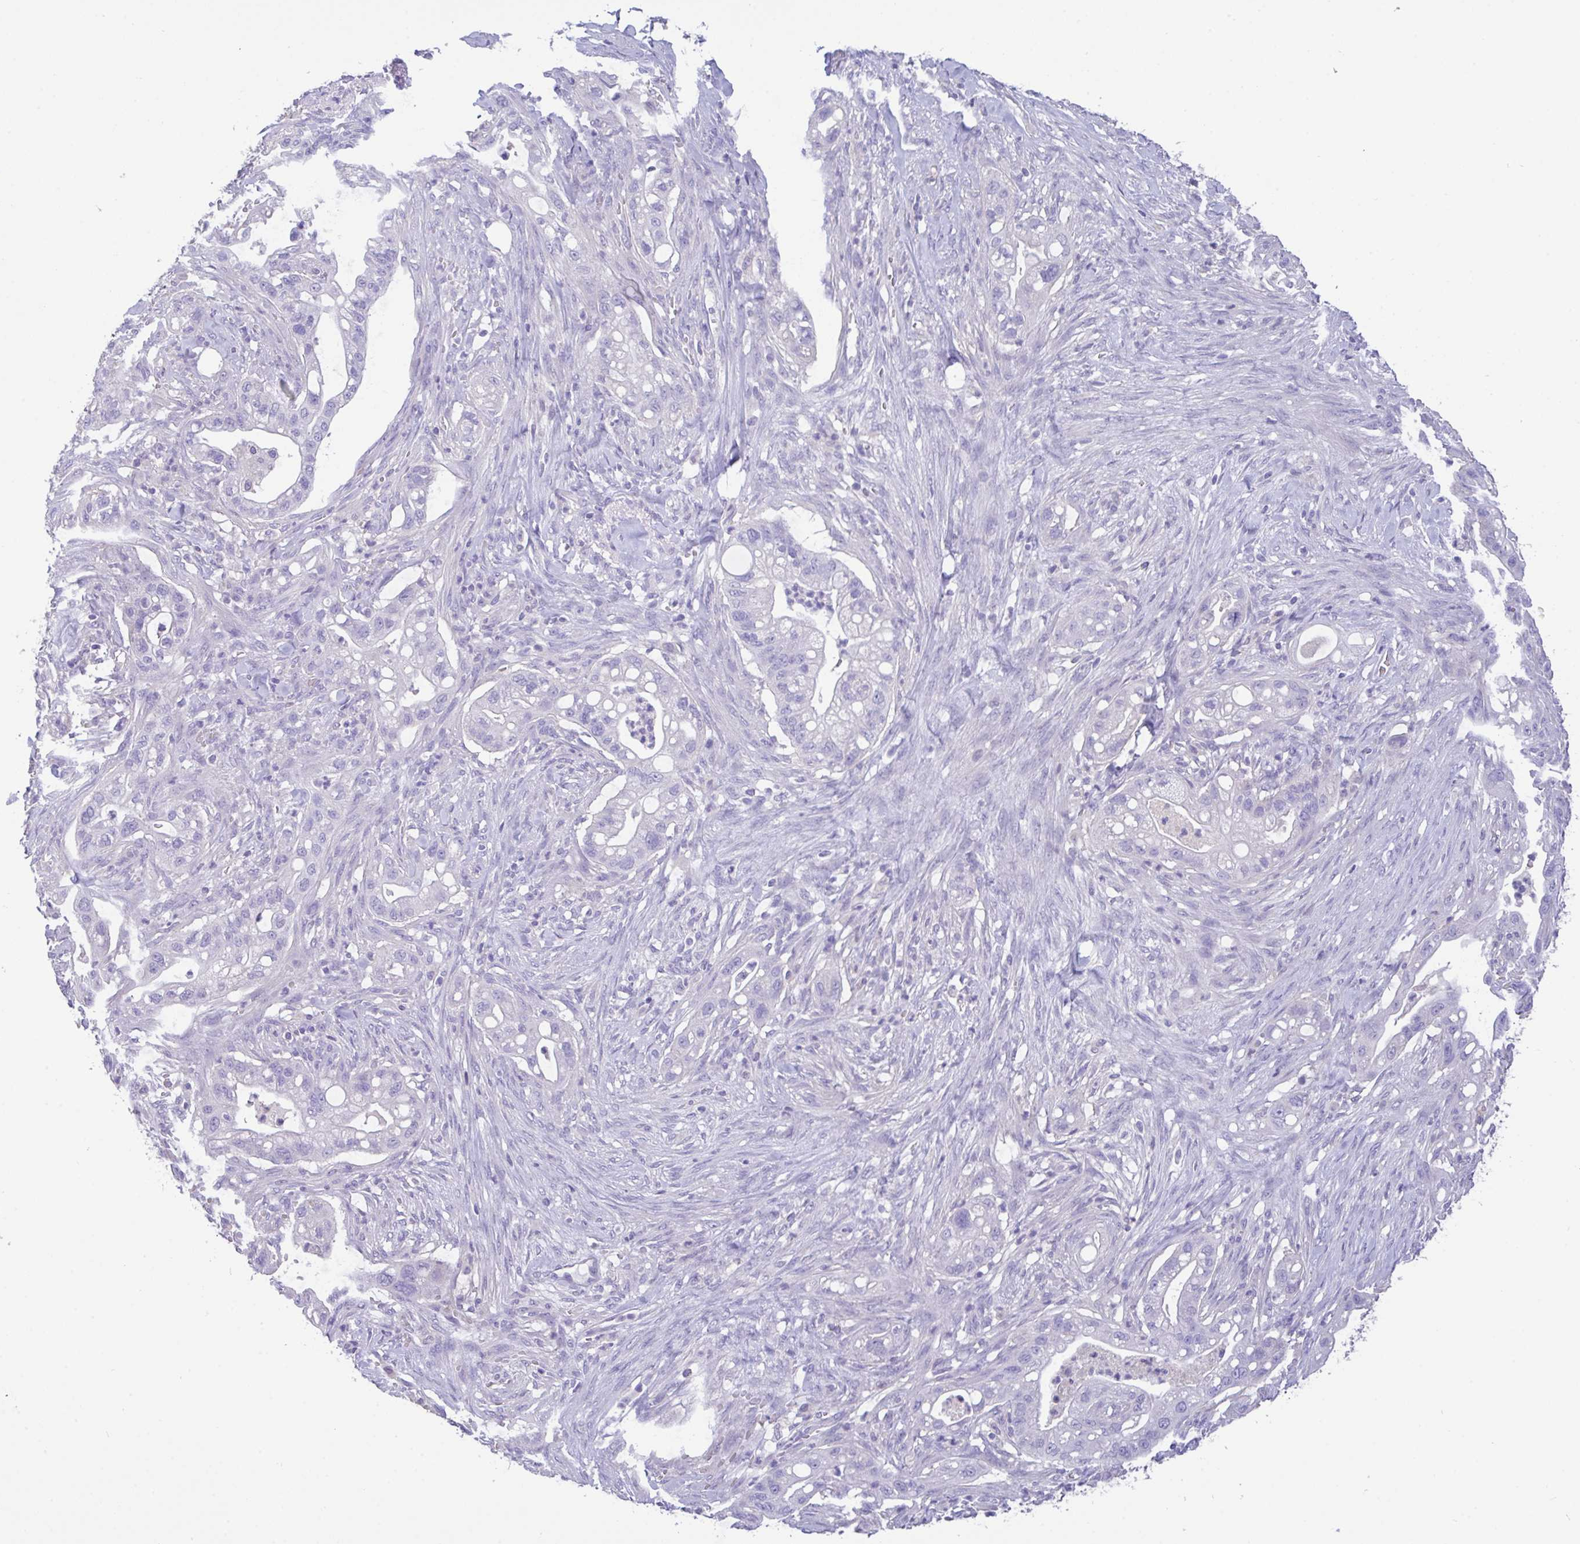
{"staining": {"intensity": "negative", "quantity": "none", "location": "none"}, "tissue": "pancreatic cancer", "cell_type": "Tumor cells", "image_type": "cancer", "snomed": [{"axis": "morphology", "description": "Adenocarcinoma, NOS"}, {"axis": "topography", "description": "Pancreas"}], "caption": "Immunohistochemistry (IHC) of human adenocarcinoma (pancreatic) shows no staining in tumor cells.", "gene": "CA10", "patient": {"sex": "male", "age": 44}}